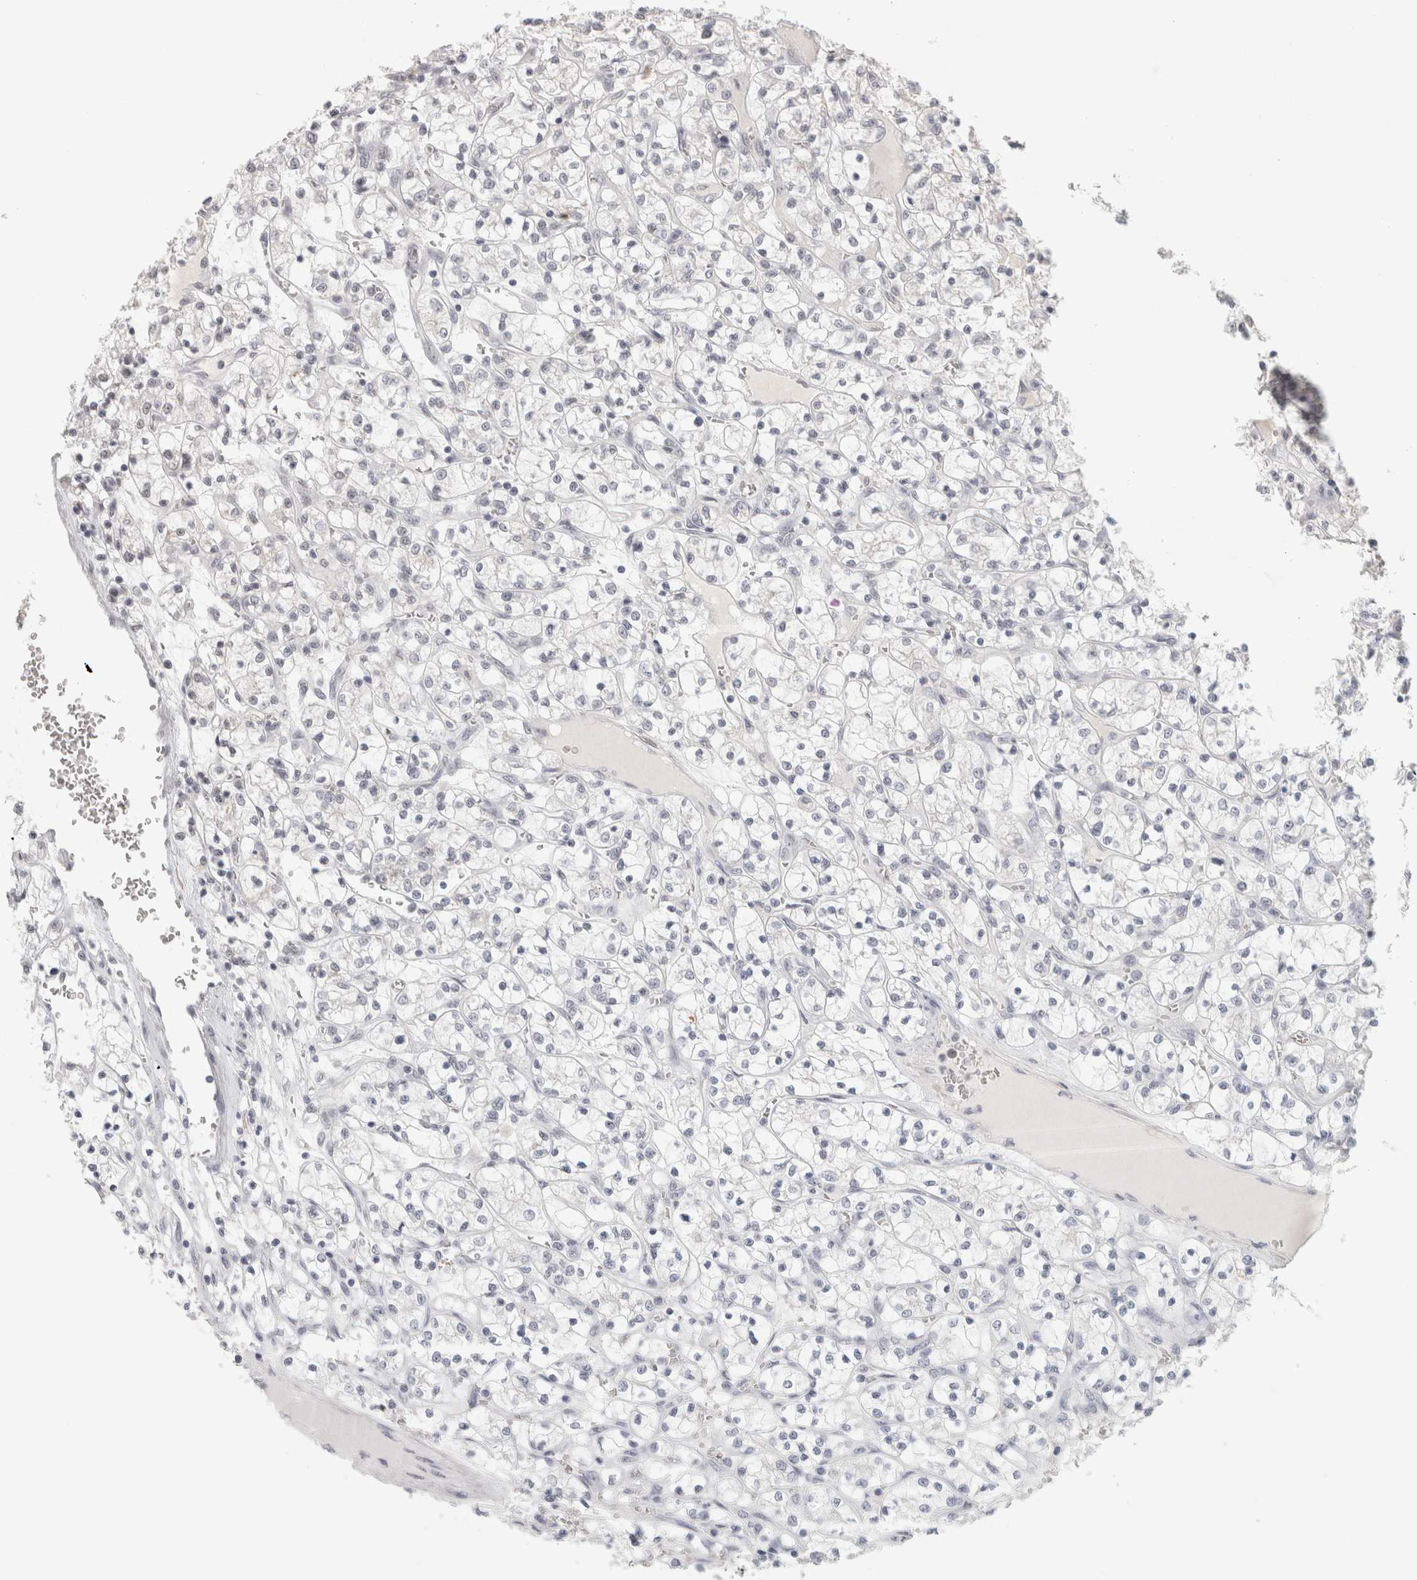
{"staining": {"intensity": "negative", "quantity": "none", "location": "none"}, "tissue": "renal cancer", "cell_type": "Tumor cells", "image_type": "cancer", "snomed": [{"axis": "morphology", "description": "Adenocarcinoma, NOS"}, {"axis": "topography", "description": "Kidney"}], "caption": "High power microscopy micrograph of an IHC micrograph of renal adenocarcinoma, revealing no significant positivity in tumor cells.", "gene": "ZNF830", "patient": {"sex": "female", "age": 69}}